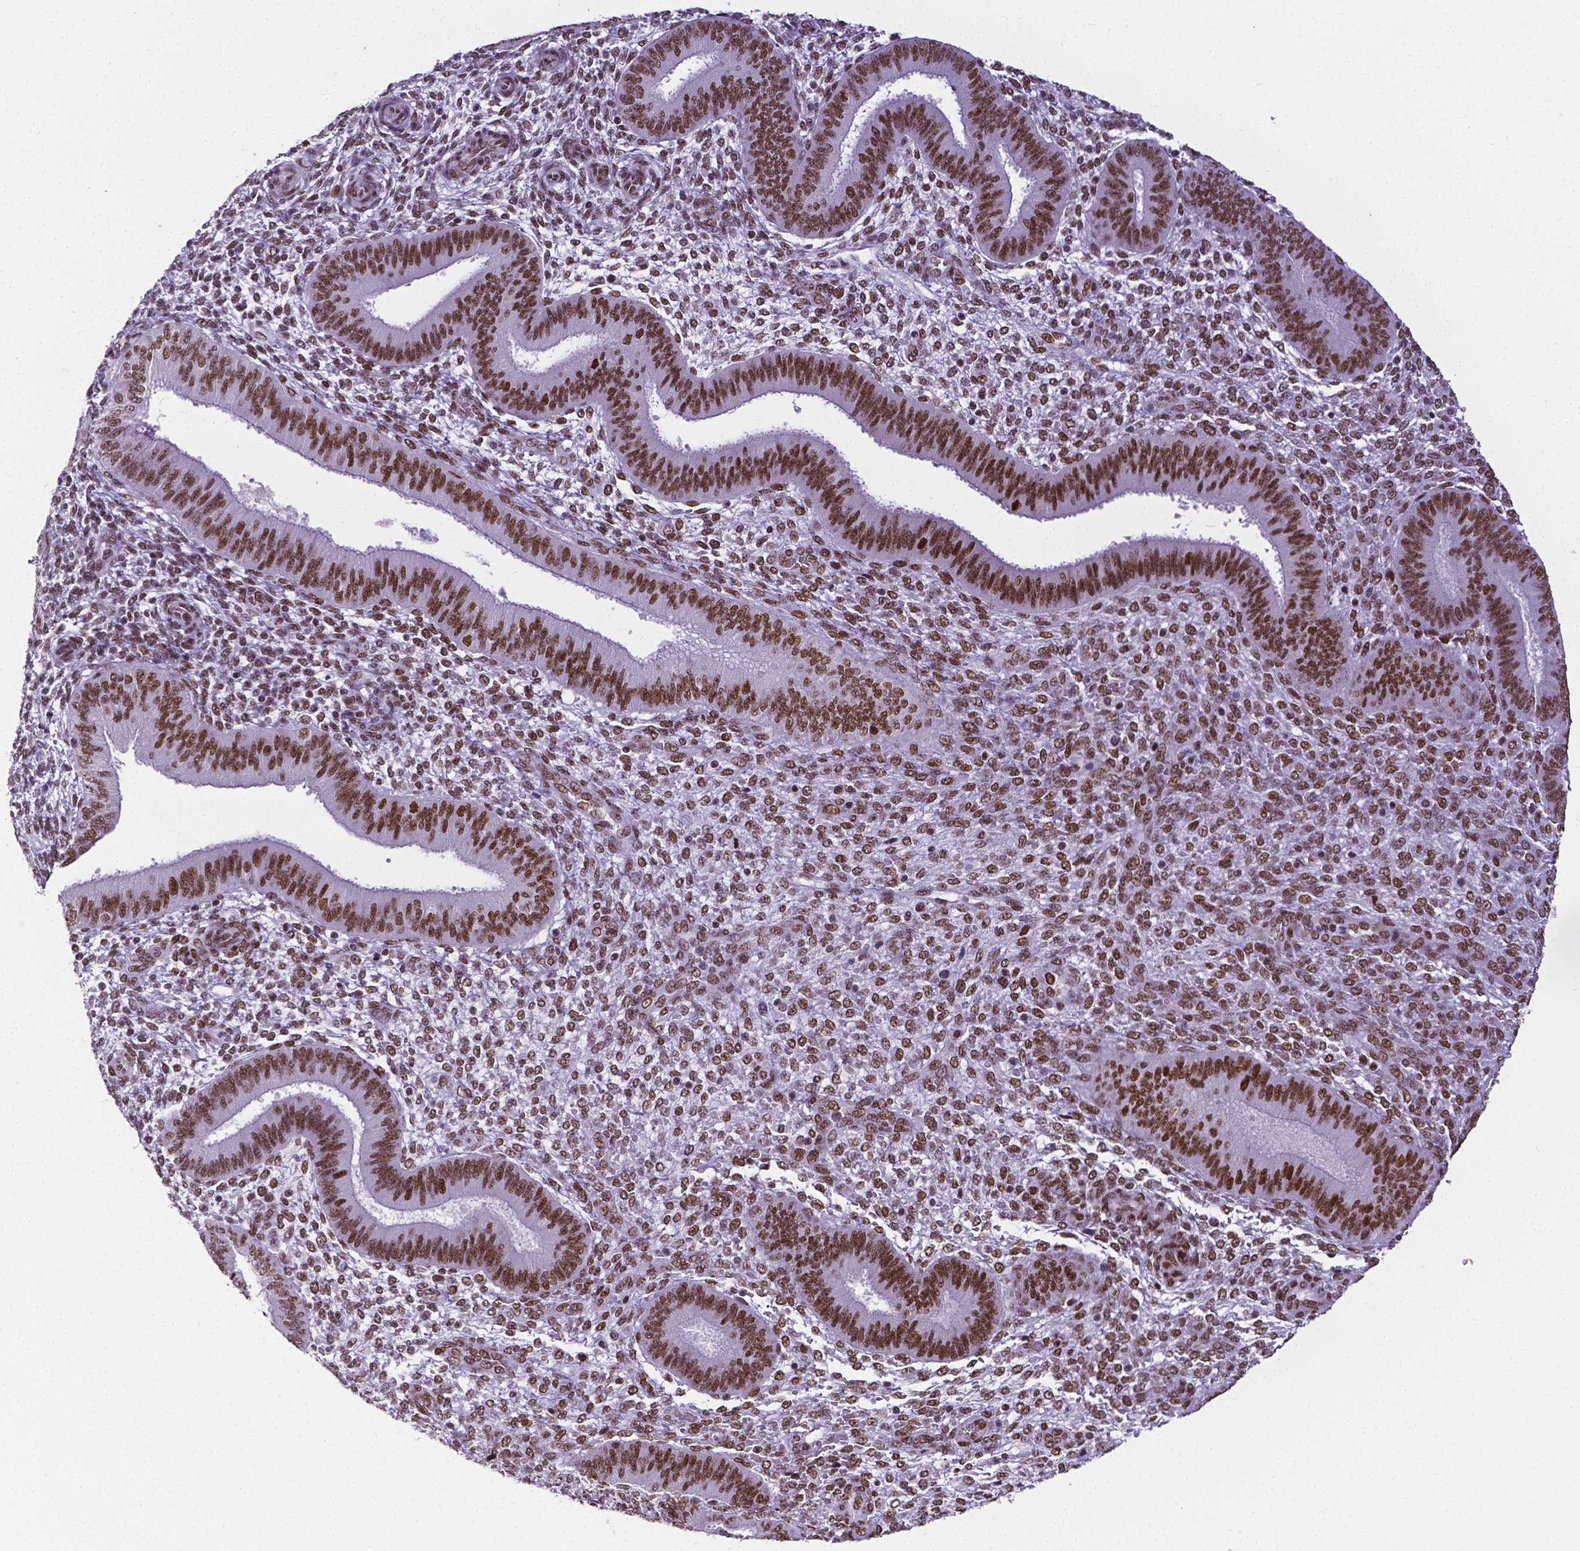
{"staining": {"intensity": "moderate", "quantity": "25%-75%", "location": "nuclear"}, "tissue": "endometrium", "cell_type": "Cells in endometrial stroma", "image_type": "normal", "snomed": [{"axis": "morphology", "description": "Normal tissue, NOS"}, {"axis": "topography", "description": "Endometrium"}], "caption": "Cells in endometrial stroma show moderate nuclear expression in about 25%-75% of cells in normal endometrium. Nuclei are stained in blue.", "gene": "REST", "patient": {"sex": "female", "age": 39}}